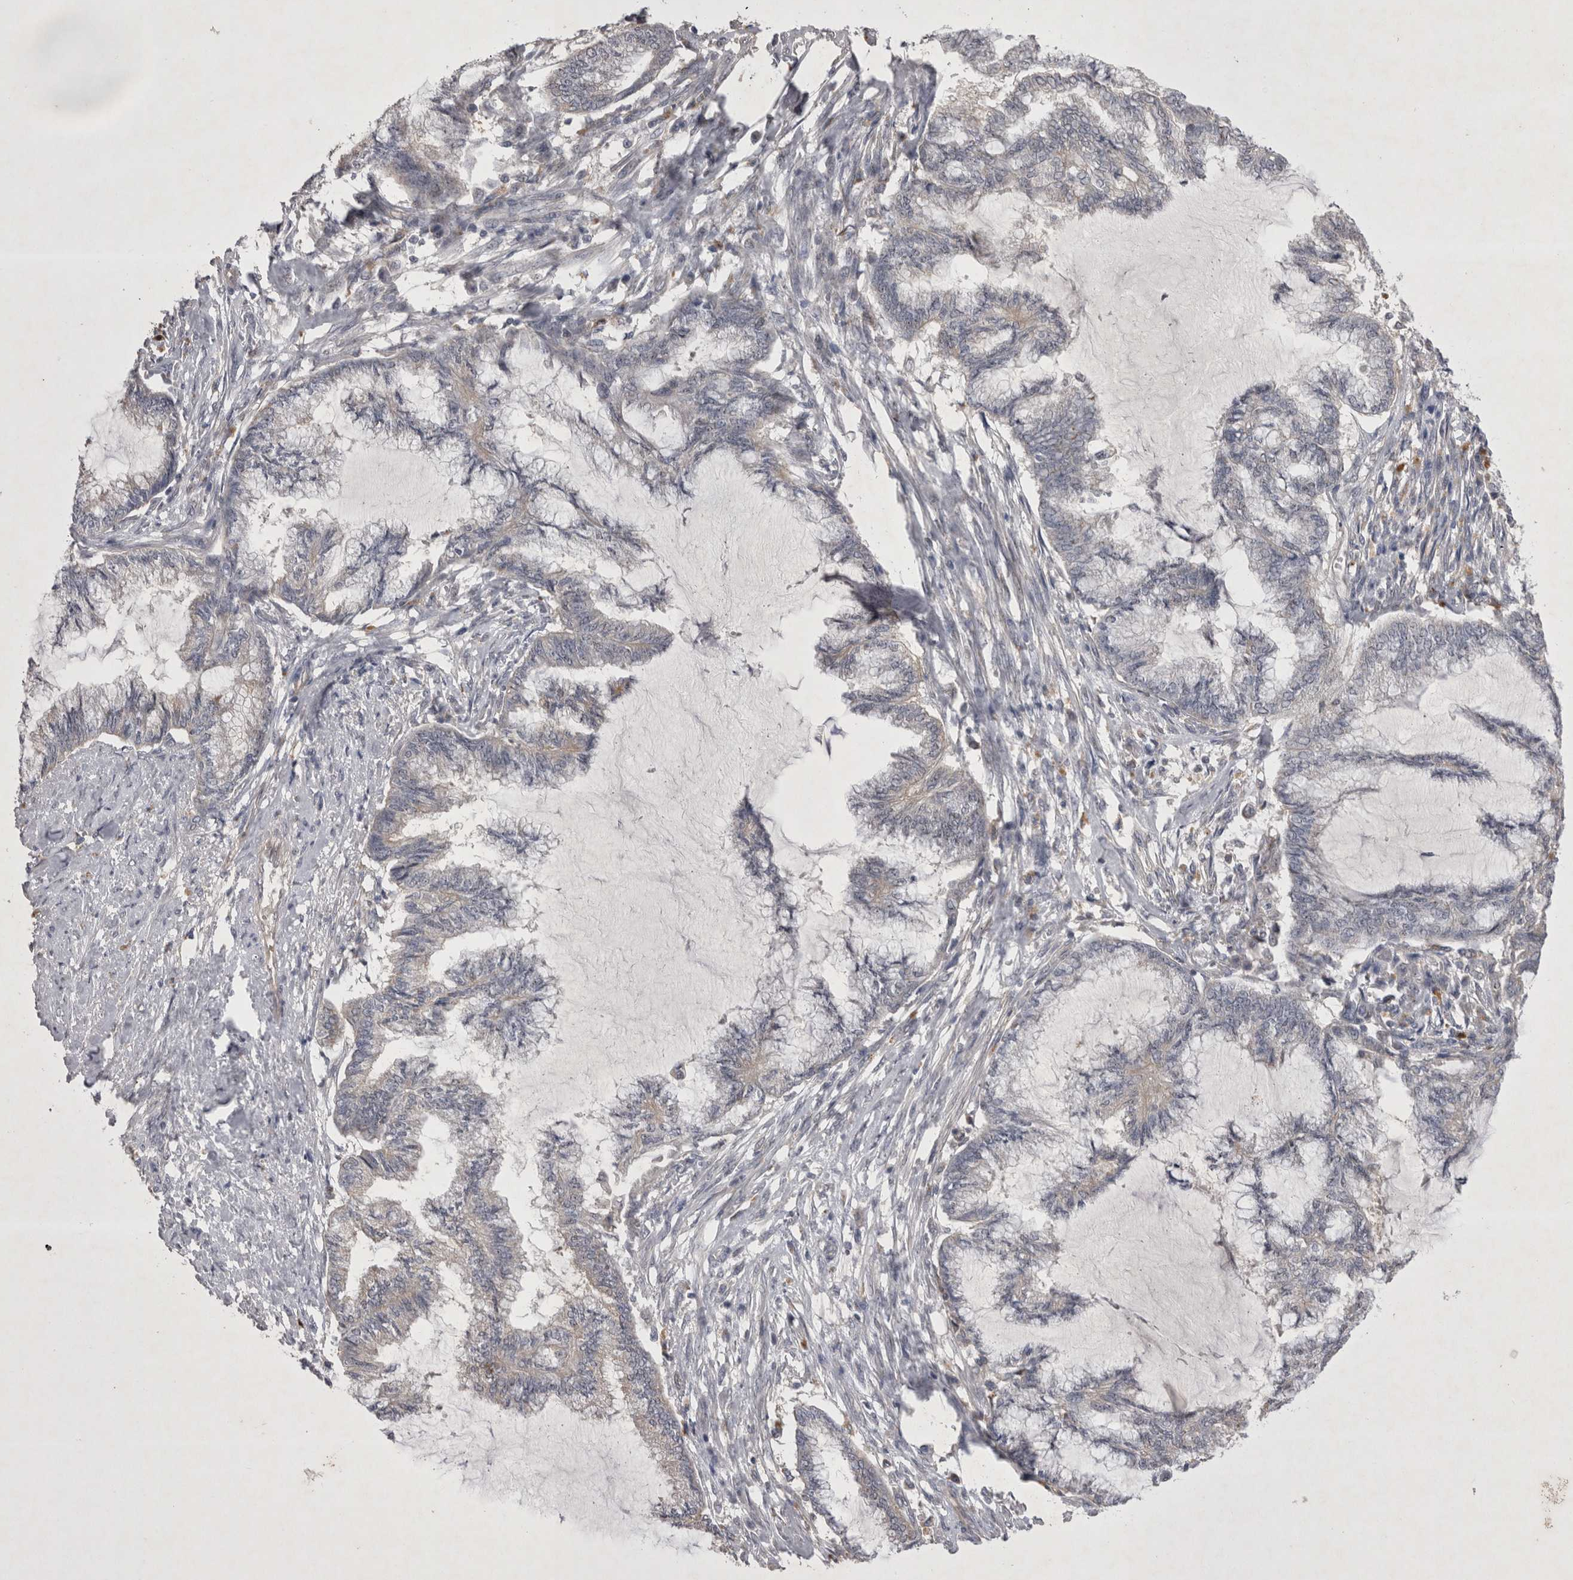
{"staining": {"intensity": "negative", "quantity": "none", "location": "none"}, "tissue": "endometrial cancer", "cell_type": "Tumor cells", "image_type": "cancer", "snomed": [{"axis": "morphology", "description": "Adenocarcinoma, NOS"}, {"axis": "topography", "description": "Endometrium"}], "caption": "Endometrial cancer (adenocarcinoma) was stained to show a protein in brown. There is no significant staining in tumor cells.", "gene": "CTBS", "patient": {"sex": "female", "age": 86}}